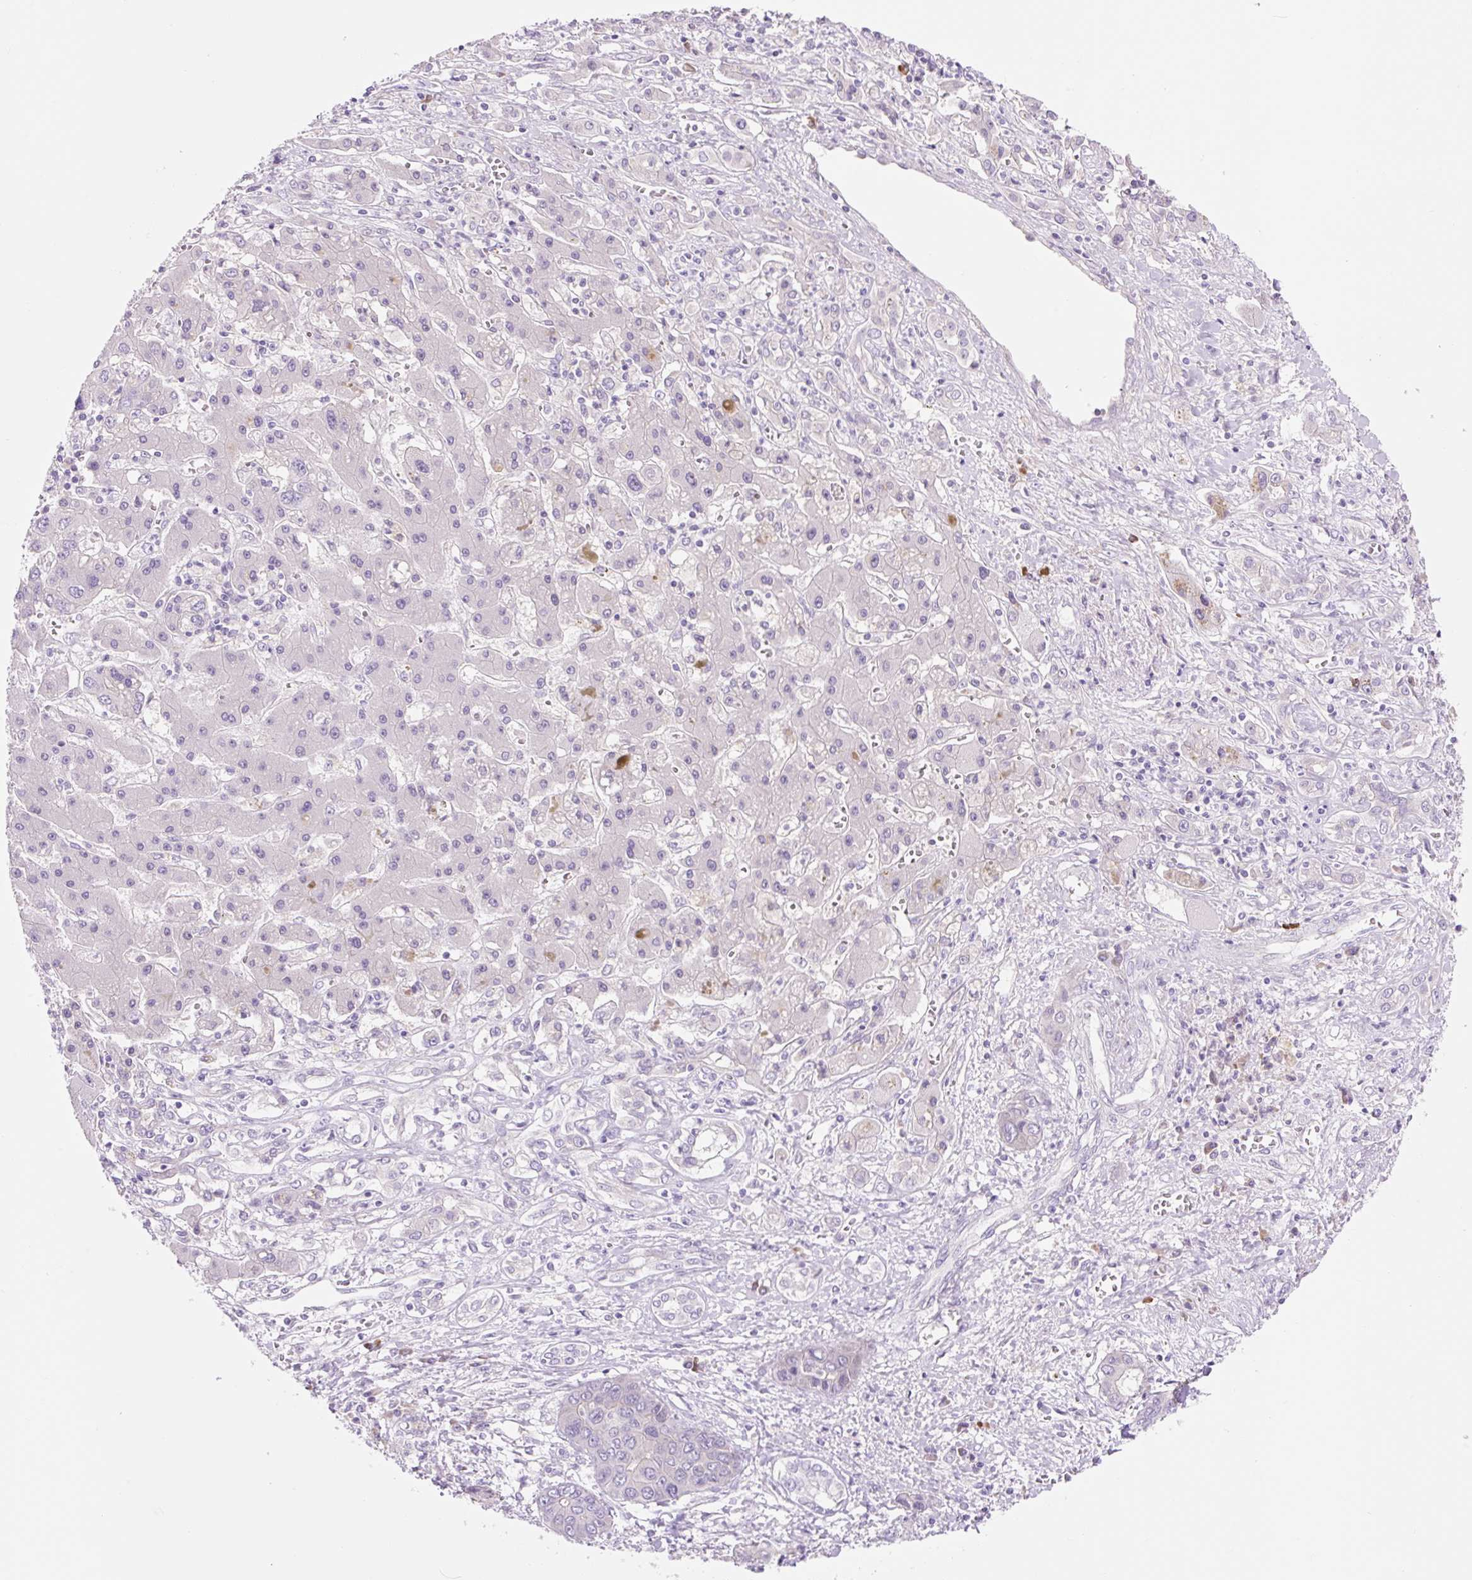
{"staining": {"intensity": "negative", "quantity": "none", "location": "none"}, "tissue": "liver cancer", "cell_type": "Tumor cells", "image_type": "cancer", "snomed": [{"axis": "morphology", "description": "Cholangiocarcinoma"}, {"axis": "topography", "description": "Liver"}], "caption": "Liver cholangiocarcinoma stained for a protein using immunohistochemistry shows no expression tumor cells.", "gene": "CELF6", "patient": {"sex": "male", "age": 67}}